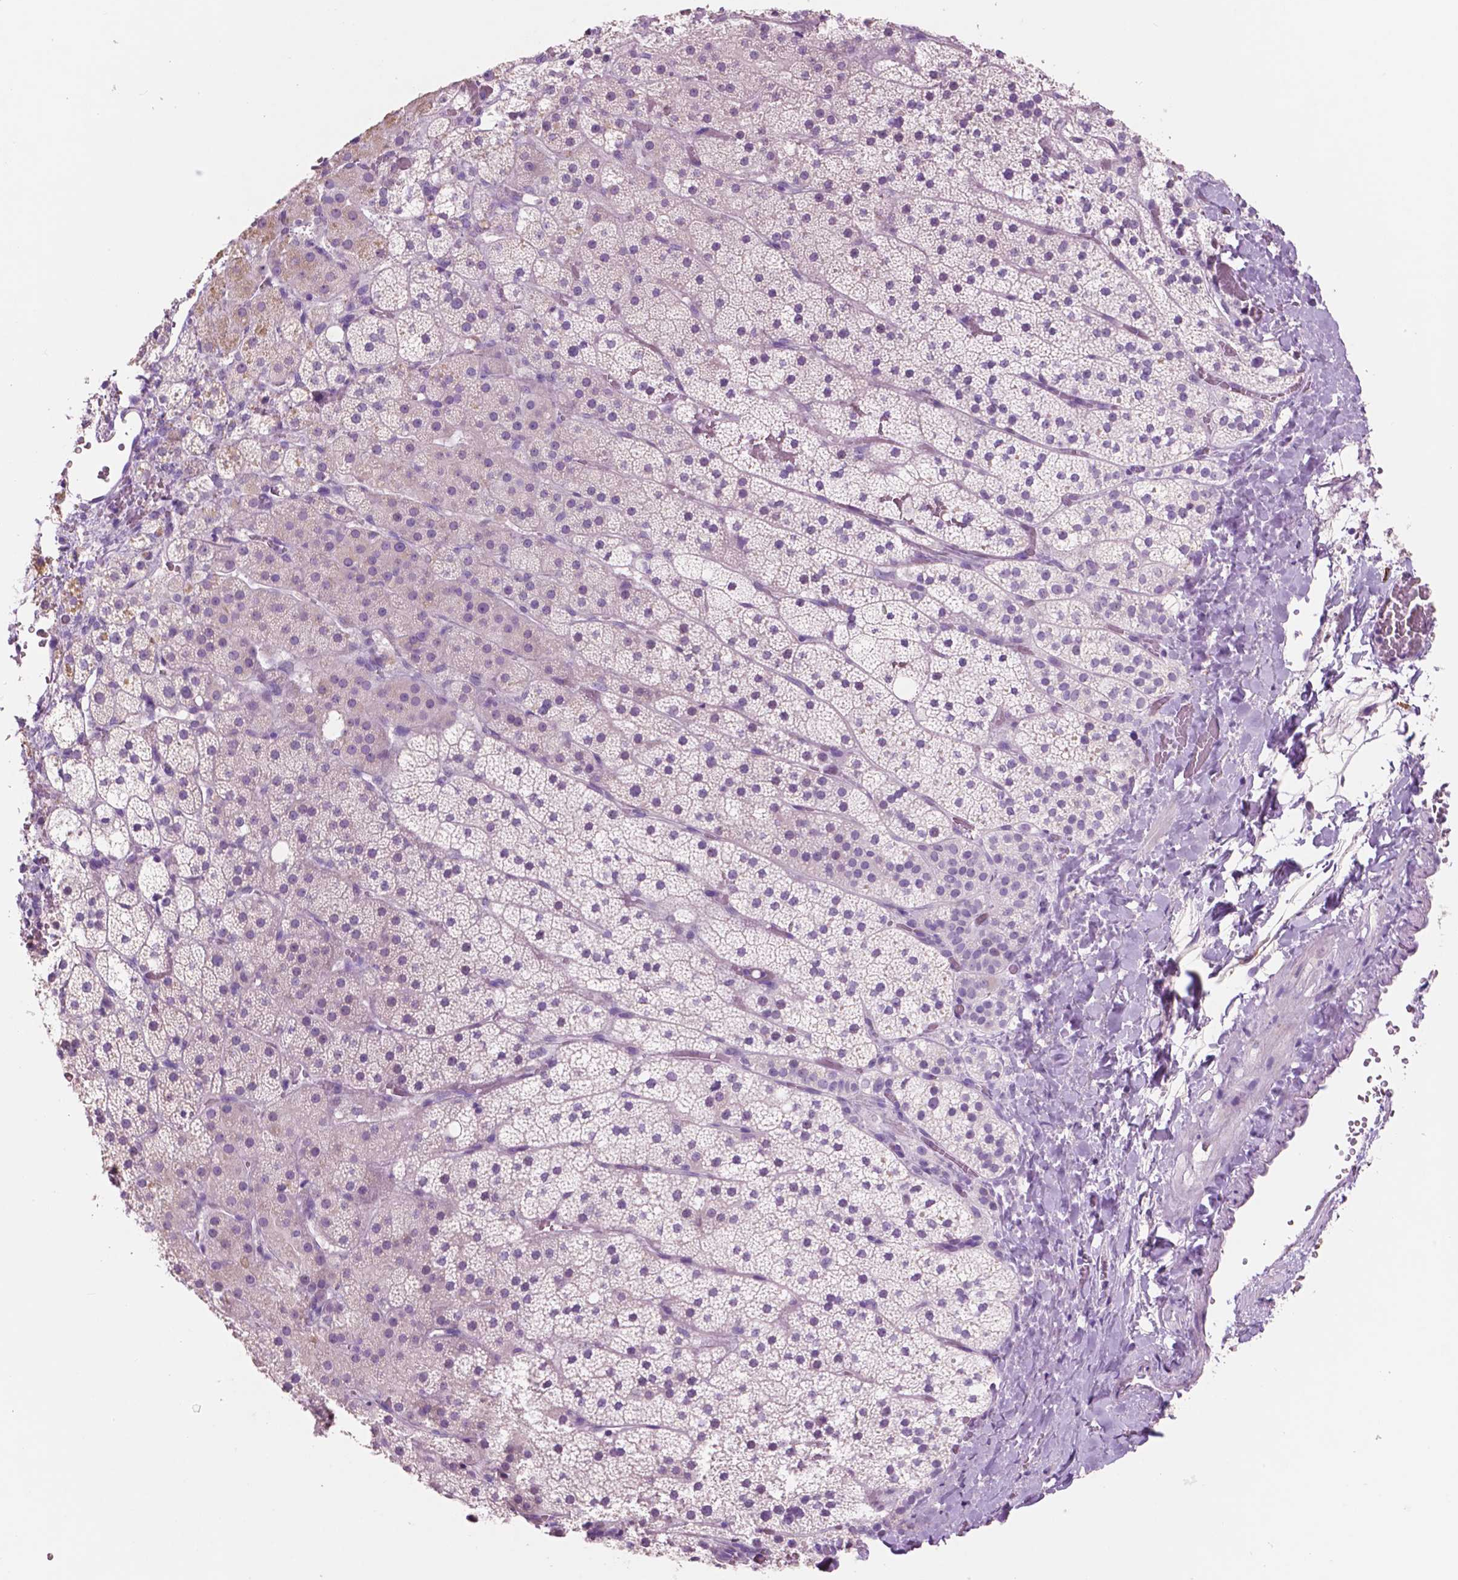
{"staining": {"intensity": "weak", "quantity": "<25%", "location": "cytoplasmic/membranous"}, "tissue": "adrenal gland", "cell_type": "Glandular cells", "image_type": "normal", "snomed": [{"axis": "morphology", "description": "Normal tissue, NOS"}, {"axis": "topography", "description": "Adrenal gland"}], "caption": "A high-resolution histopathology image shows IHC staining of unremarkable adrenal gland, which reveals no significant staining in glandular cells.", "gene": "IDO1", "patient": {"sex": "male", "age": 53}}